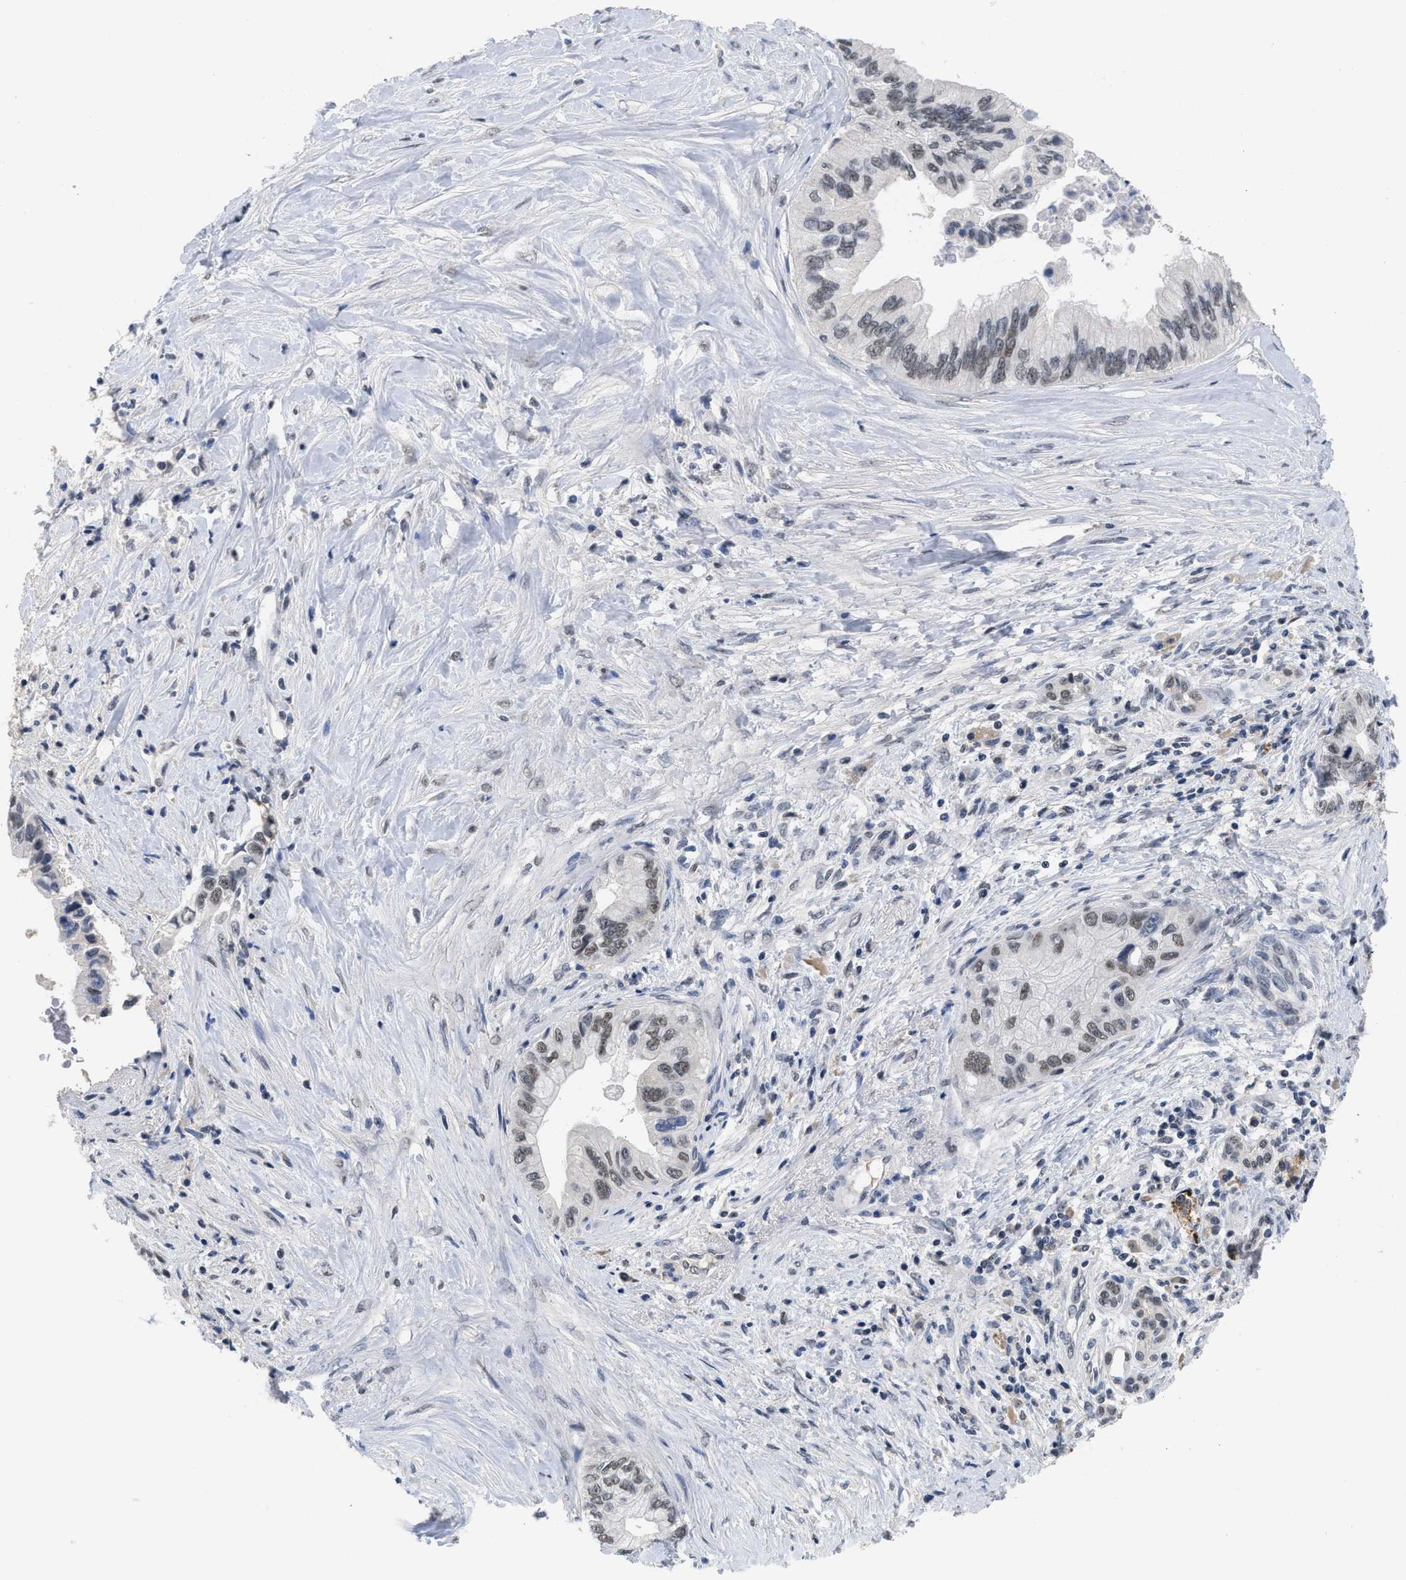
{"staining": {"intensity": "weak", "quantity": "25%-75%", "location": "nuclear"}, "tissue": "pancreatic cancer", "cell_type": "Tumor cells", "image_type": "cancer", "snomed": [{"axis": "morphology", "description": "Adenocarcinoma, NOS"}, {"axis": "topography", "description": "Pancreas"}], "caption": "Protein staining by immunohistochemistry (IHC) demonstrates weak nuclear positivity in approximately 25%-75% of tumor cells in pancreatic cancer.", "gene": "GGNBP2", "patient": {"sex": "female", "age": 73}}